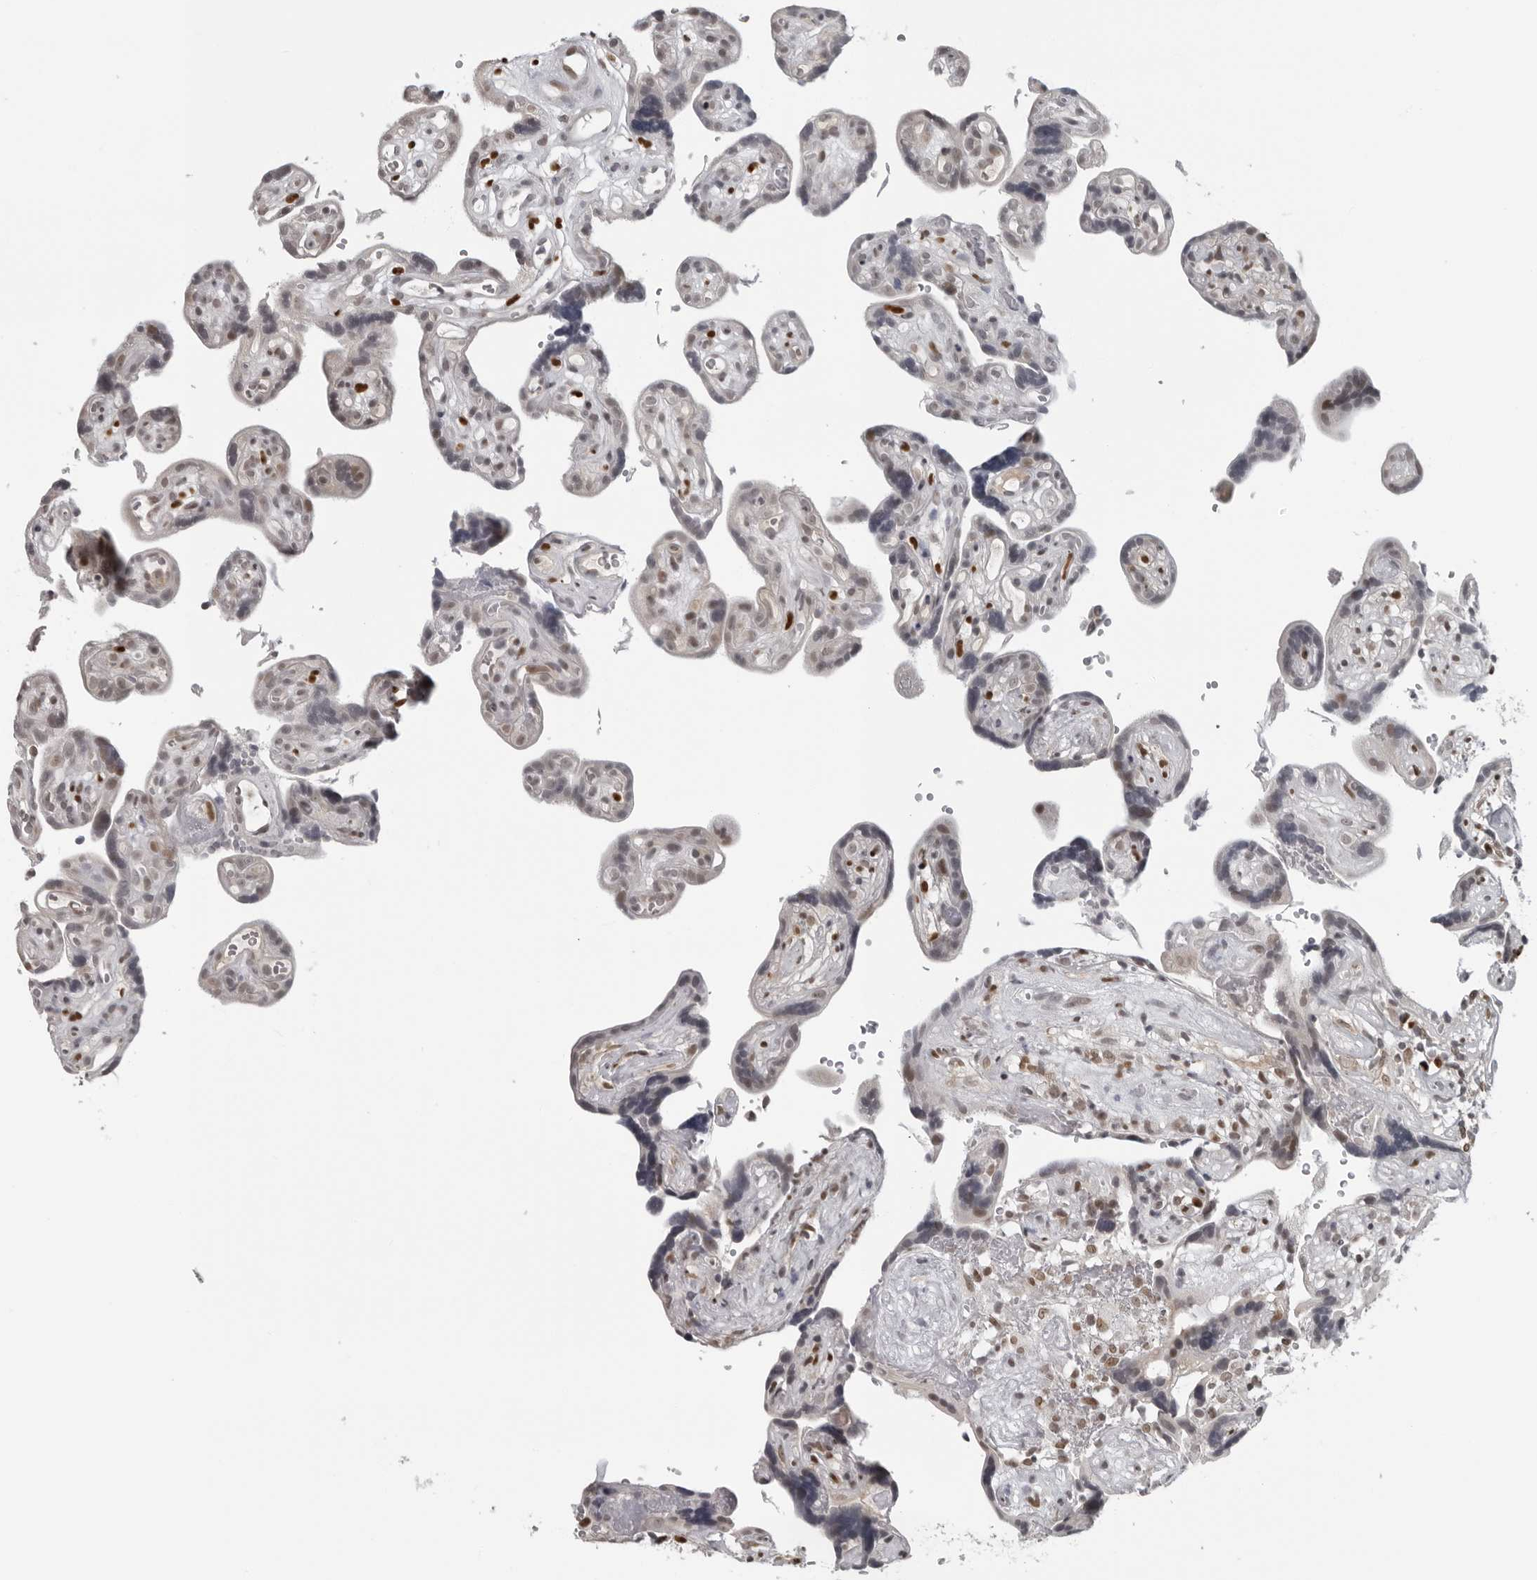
{"staining": {"intensity": "moderate", "quantity": ">75%", "location": "nuclear"}, "tissue": "placenta", "cell_type": "Decidual cells", "image_type": "normal", "snomed": [{"axis": "morphology", "description": "Normal tissue, NOS"}, {"axis": "topography", "description": "Placenta"}], "caption": "Unremarkable placenta reveals moderate nuclear expression in about >75% of decidual cells, visualized by immunohistochemistry.", "gene": "MAF", "patient": {"sex": "female", "age": 30}}